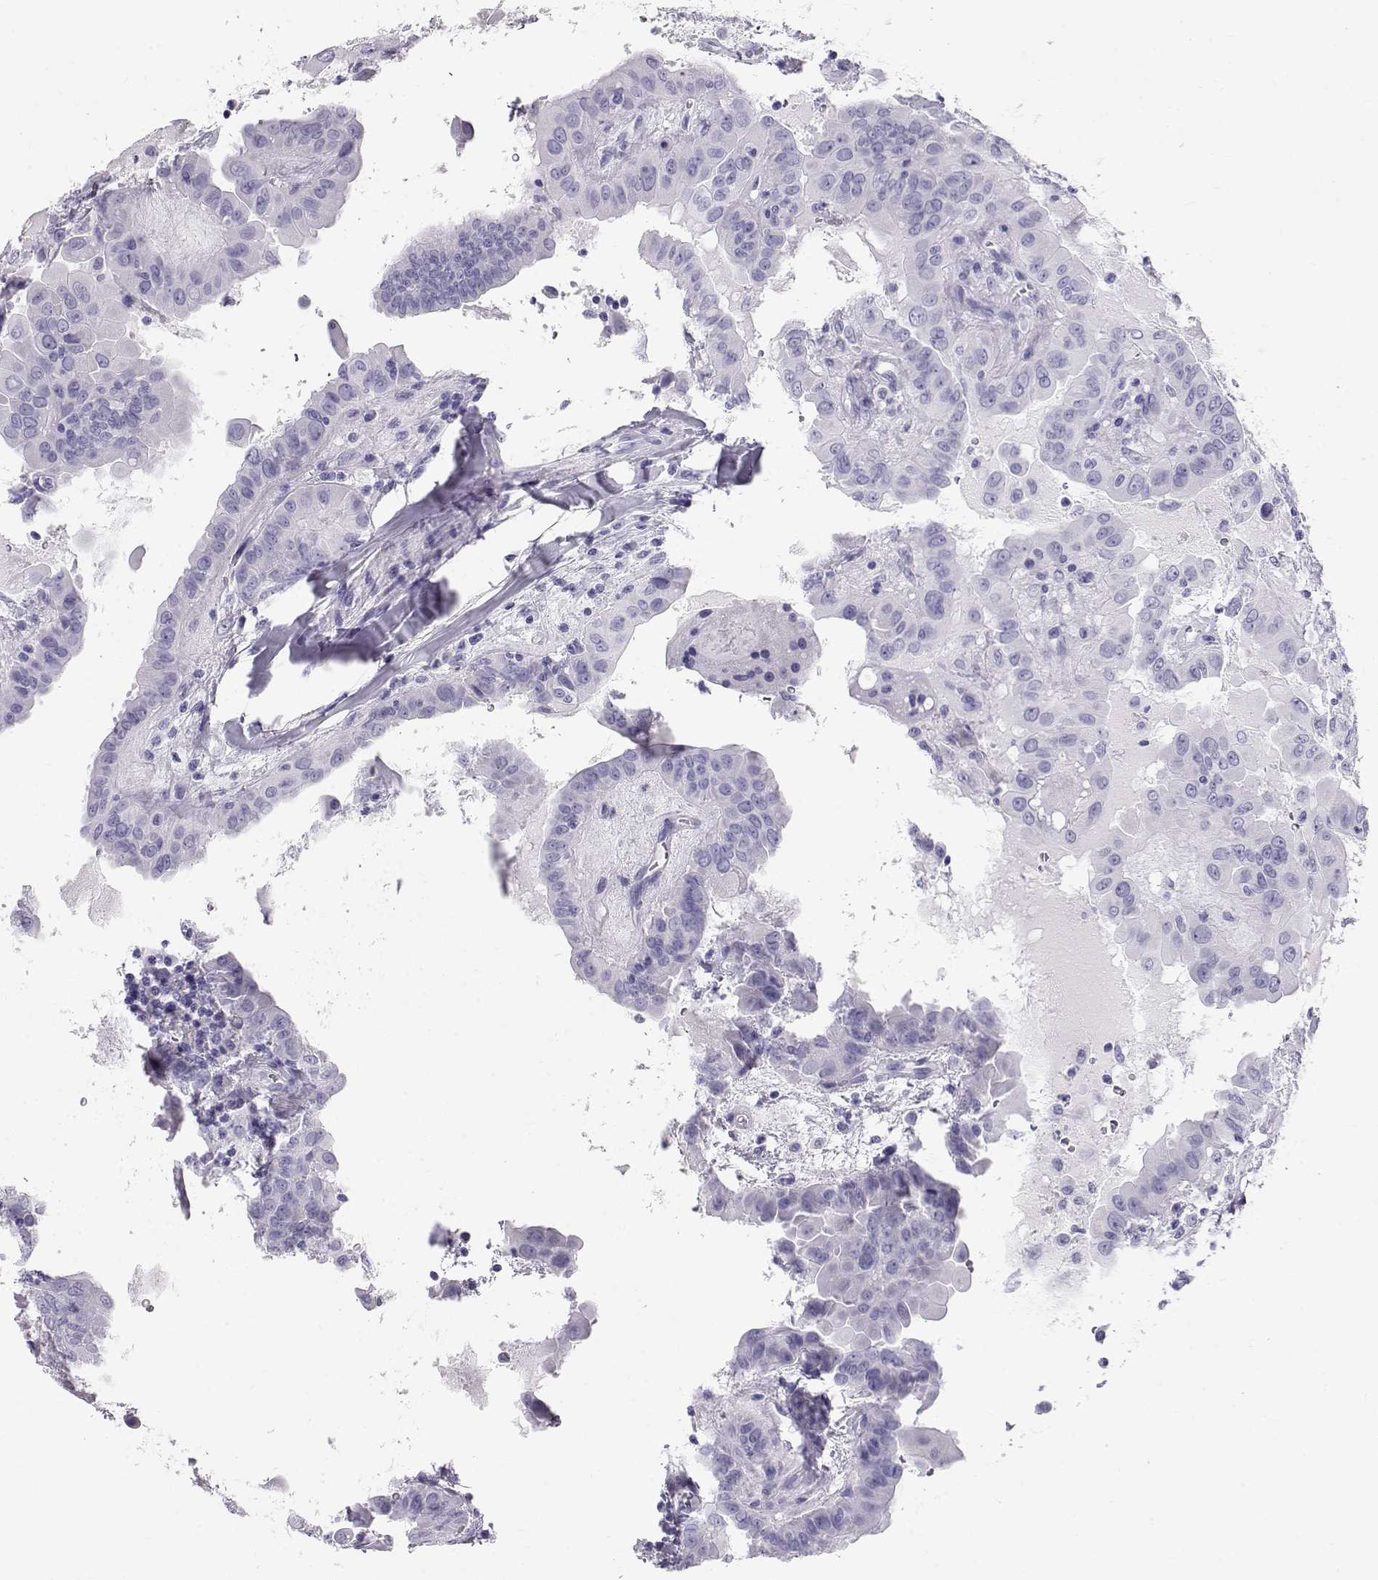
{"staining": {"intensity": "negative", "quantity": "none", "location": "none"}, "tissue": "thyroid cancer", "cell_type": "Tumor cells", "image_type": "cancer", "snomed": [{"axis": "morphology", "description": "Papillary adenocarcinoma, NOS"}, {"axis": "topography", "description": "Thyroid gland"}], "caption": "Tumor cells show no significant positivity in thyroid papillary adenocarcinoma.", "gene": "RD3", "patient": {"sex": "female", "age": 37}}